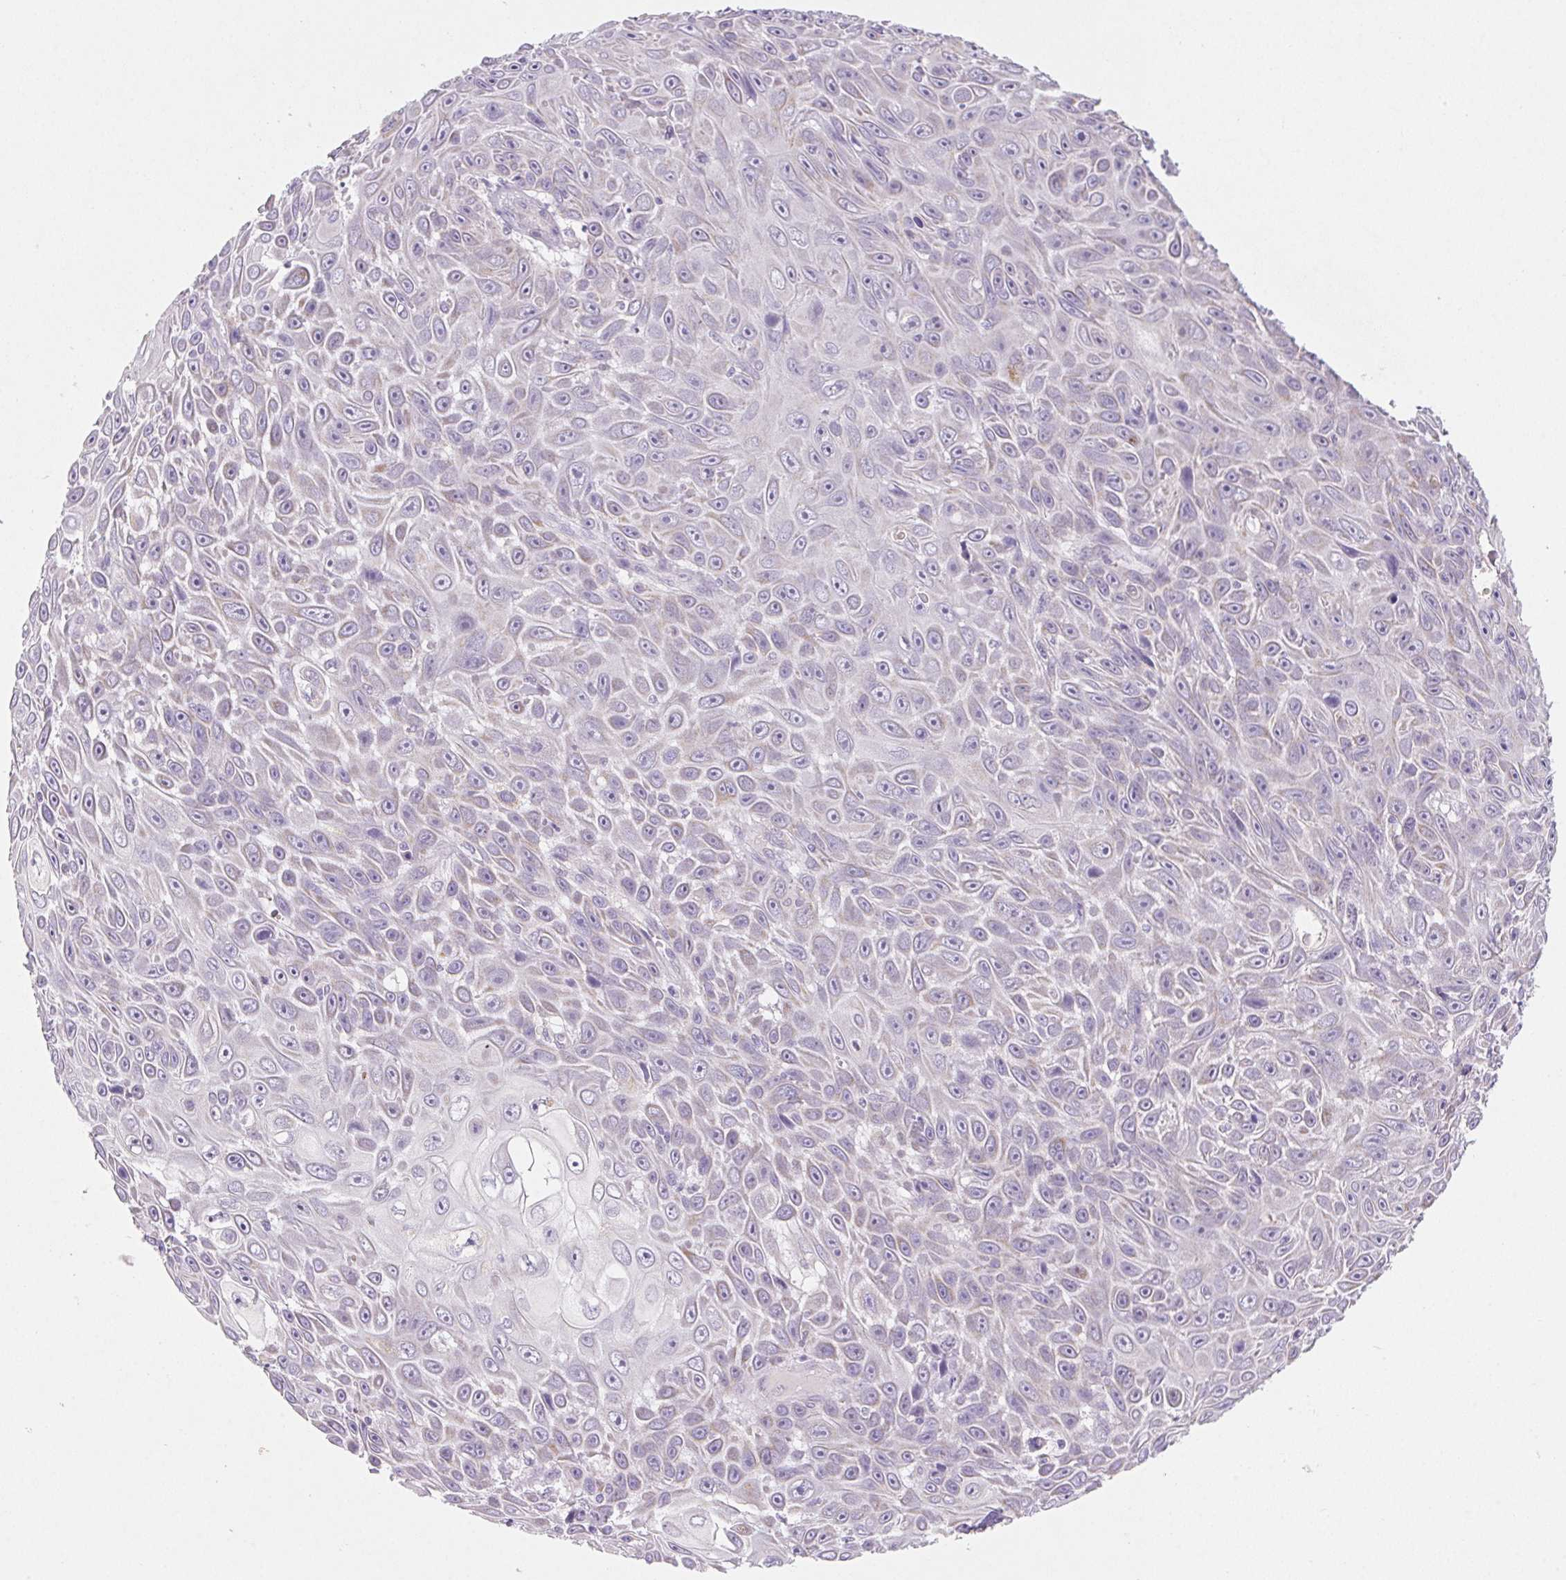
{"staining": {"intensity": "negative", "quantity": "none", "location": "none"}, "tissue": "skin cancer", "cell_type": "Tumor cells", "image_type": "cancer", "snomed": [{"axis": "morphology", "description": "Squamous cell carcinoma, NOS"}, {"axis": "topography", "description": "Skin"}], "caption": "Micrograph shows no protein expression in tumor cells of skin cancer tissue.", "gene": "DPPA5", "patient": {"sex": "male", "age": 82}}